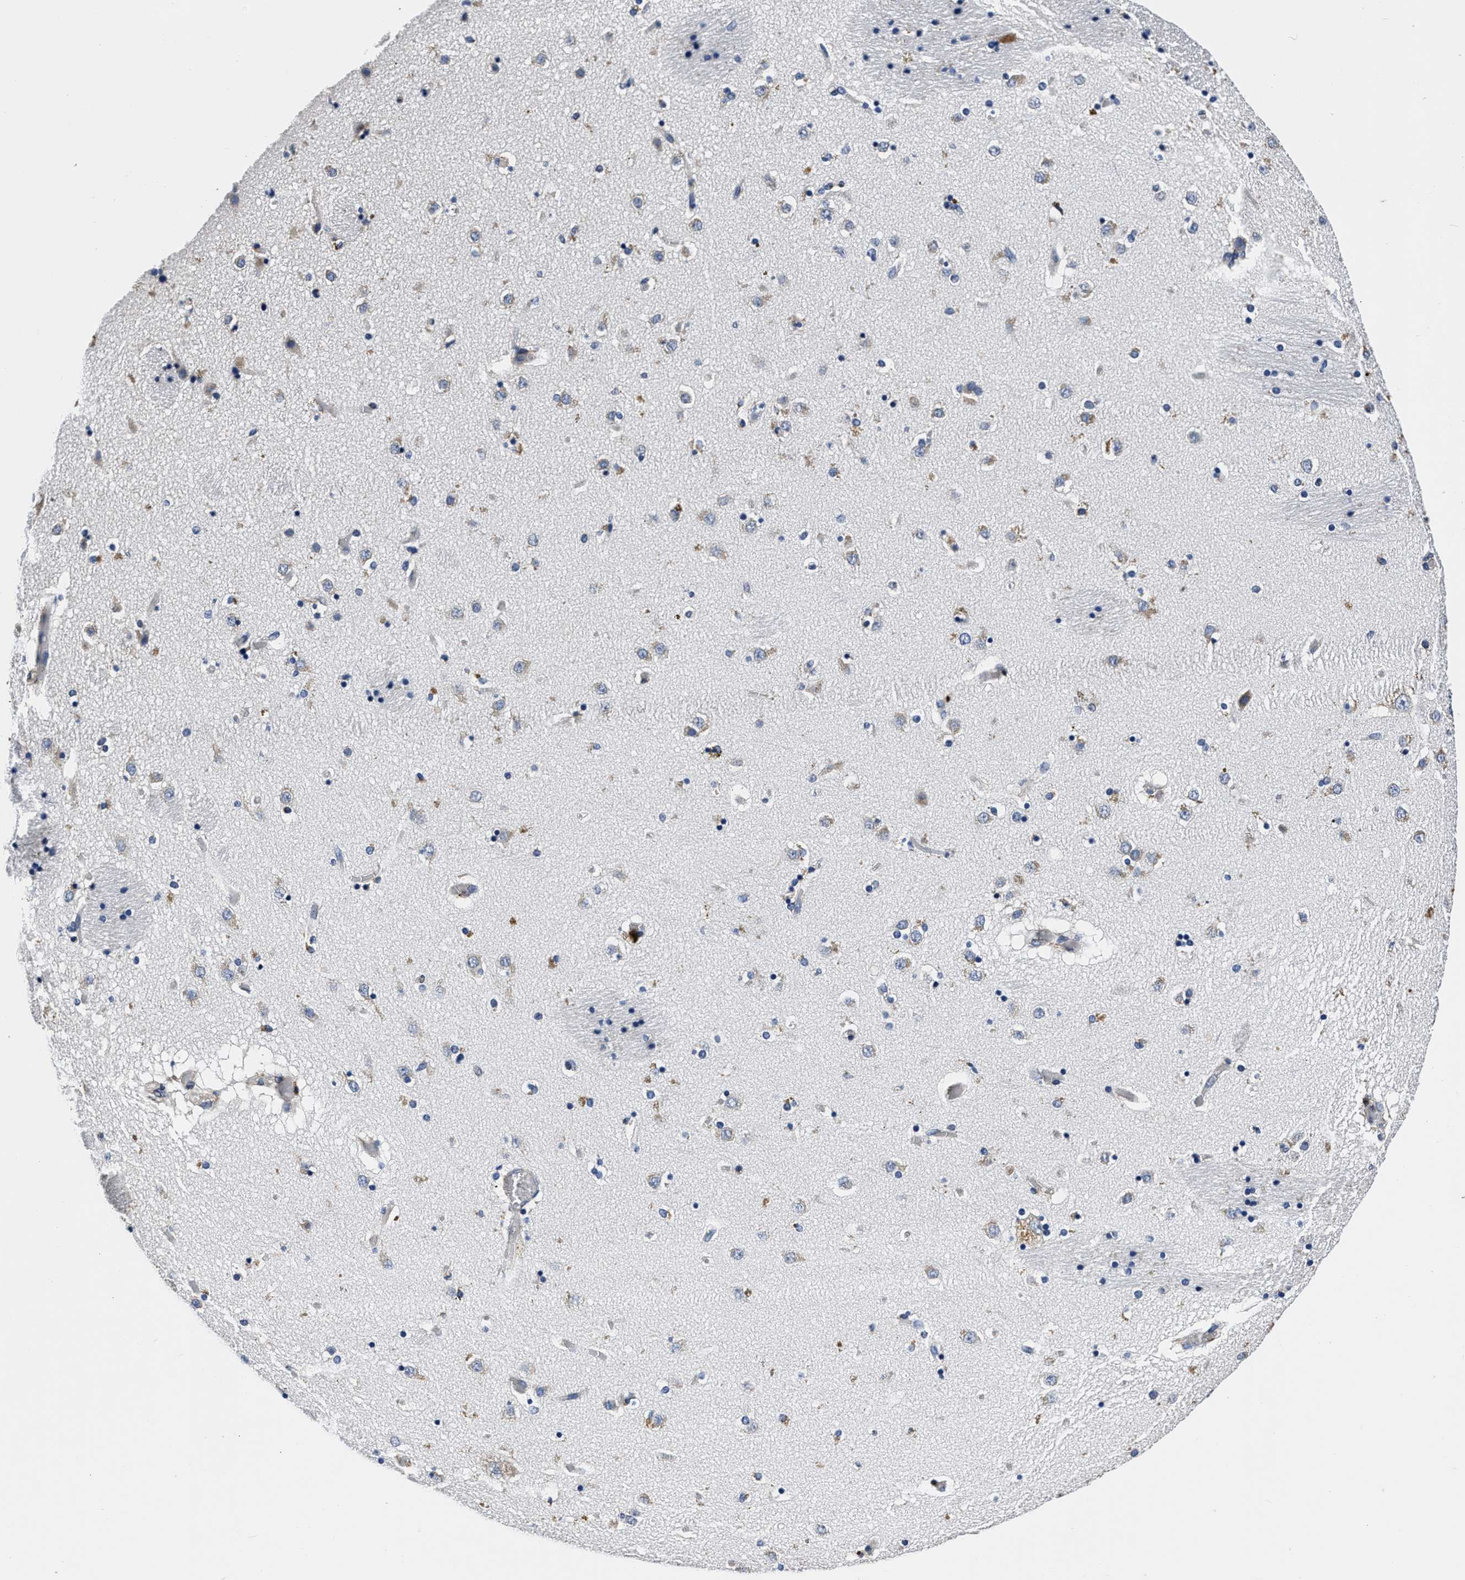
{"staining": {"intensity": "negative", "quantity": "none", "location": "none"}, "tissue": "caudate", "cell_type": "Glial cells", "image_type": "normal", "snomed": [{"axis": "morphology", "description": "Normal tissue, NOS"}, {"axis": "topography", "description": "Lateral ventricle wall"}], "caption": "A high-resolution image shows immunohistochemistry staining of benign caudate, which exhibits no significant positivity in glial cells.", "gene": "GRN", "patient": {"sex": "male", "age": 70}}